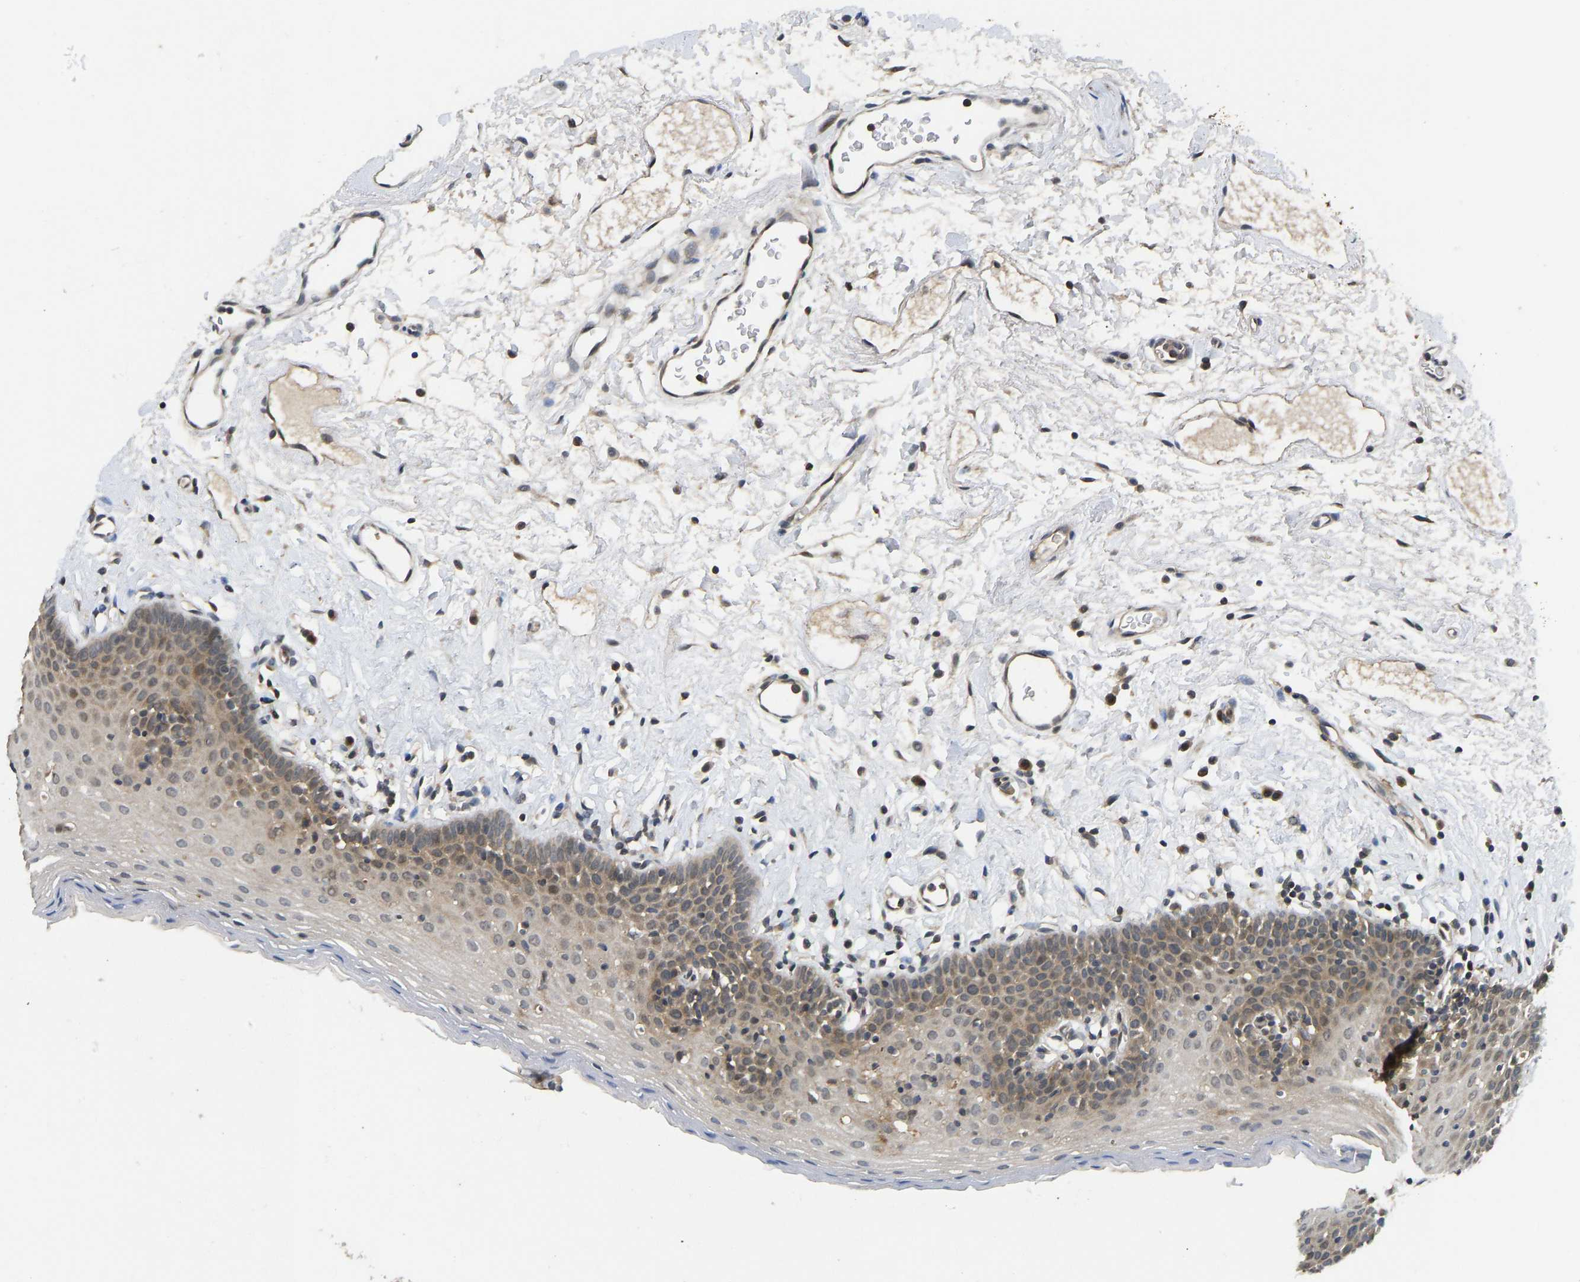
{"staining": {"intensity": "moderate", "quantity": "25%-75%", "location": "cytoplasmic/membranous"}, "tissue": "oral mucosa", "cell_type": "Squamous epithelial cells", "image_type": "normal", "snomed": [{"axis": "morphology", "description": "Normal tissue, NOS"}, {"axis": "topography", "description": "Oral tissue"}], "caption": "Immunohistochemistry (IHC) histopathology image of benign human oral mucosa stained for a protein (brown), which reveals medium levels of moderate cytoplasmic/membranous expression in about 25%-75% of squamous epithelial cells.", "gene": "NDRG3", "patient": {"sex": "male", "age": 66}}